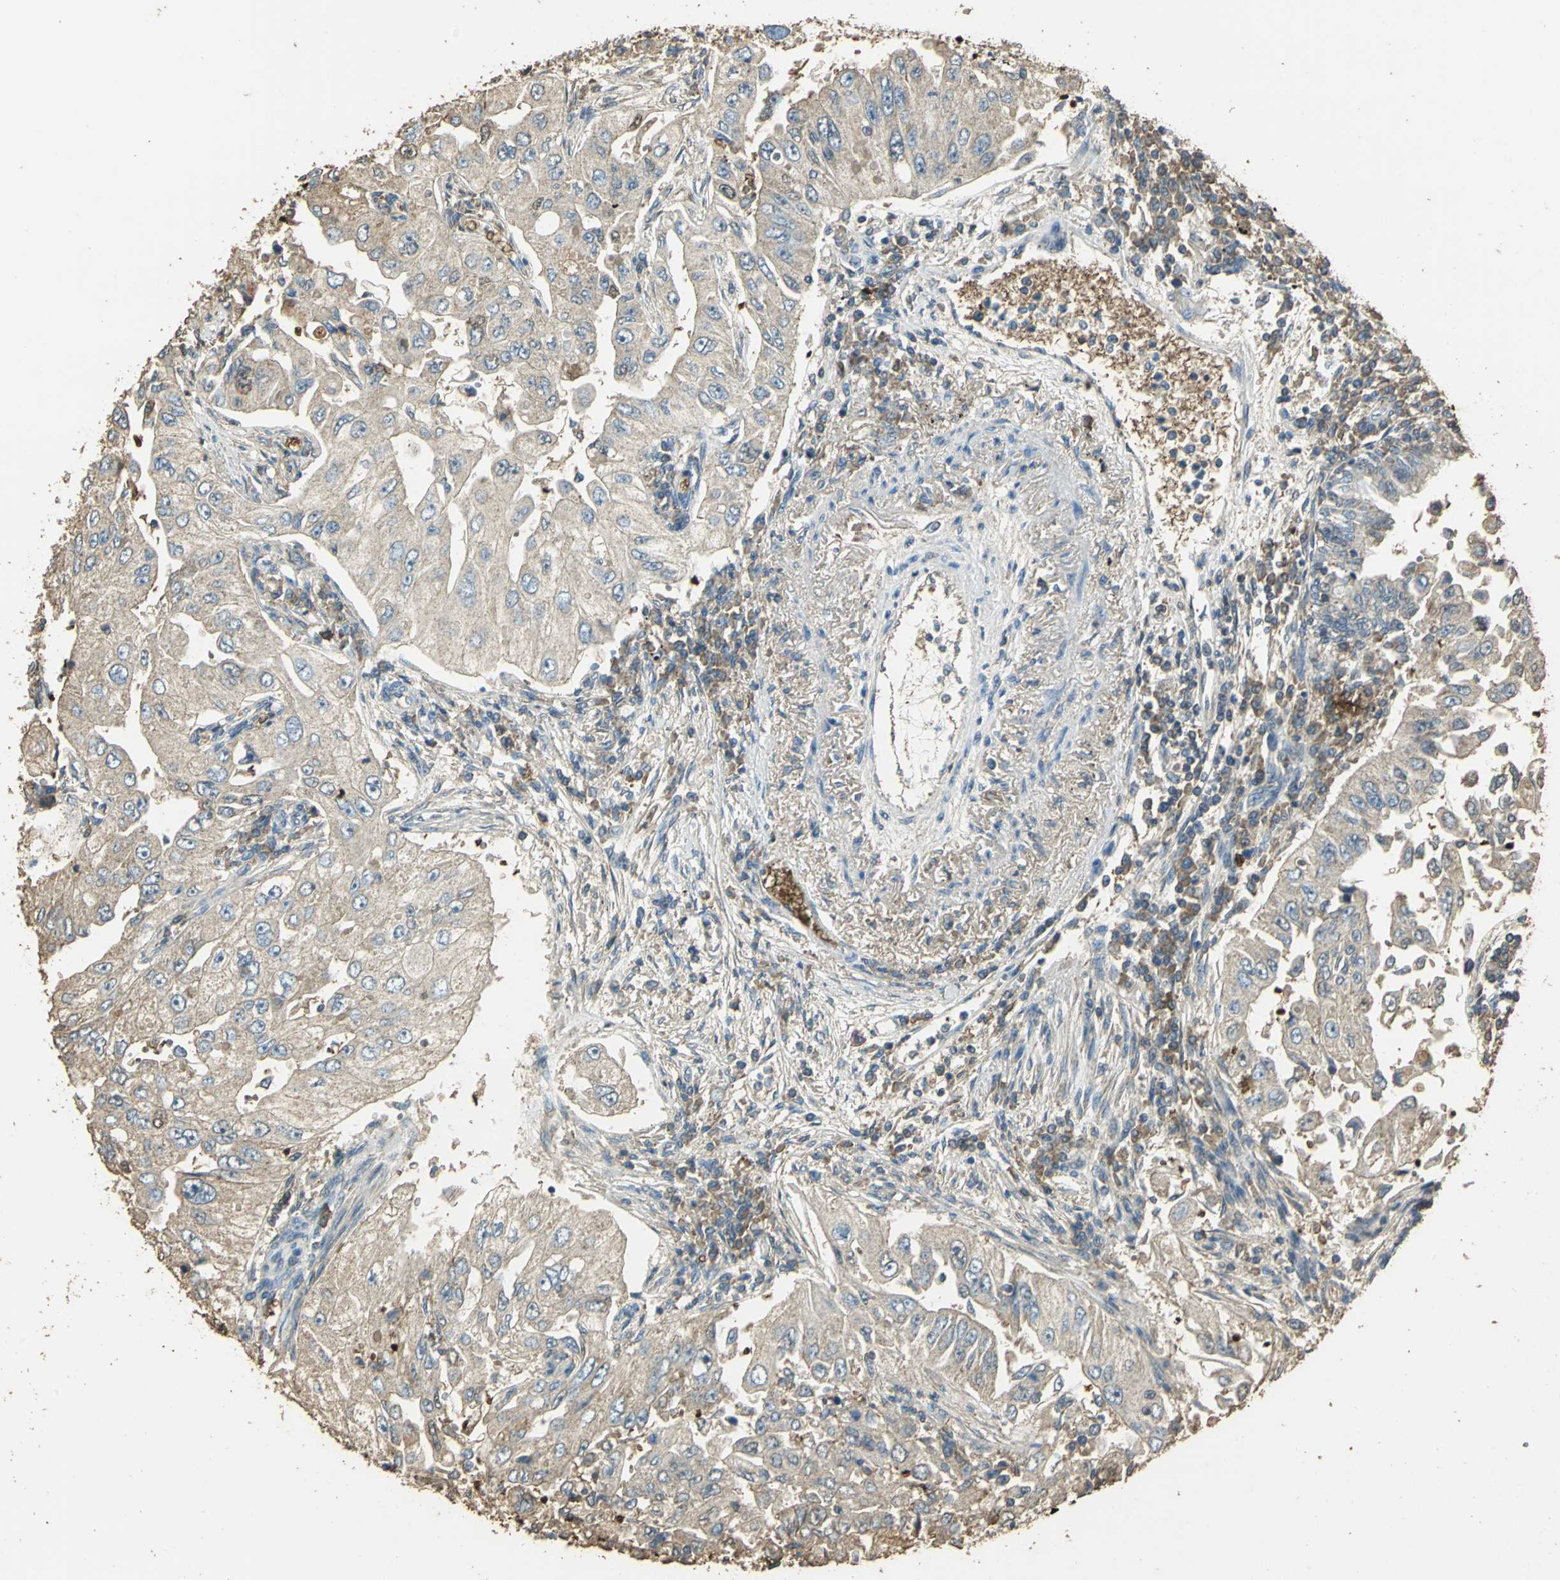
{"staining": {"intensity": "weak", "quantity": ">75%", "location": "cytoplasmic/membranous"}, "tissue": "lung cancer", "cell_type": "Tumor cells", "image_type": "cancer", "snomed": [{"axis": "morphology", "description": "Adenocarcinoma, NOS"}, {"axis": "topography", "description": "Lung"}], "caption": "DAB immunohistochemical staining of lung cancer (adenocarcinoma) reveals weak cytoplasmic/membranous protein expression in approximately >75% of tumor cells.", "gene": "TRAPPC2", "patient": {"sex": "male", "age": 84}}